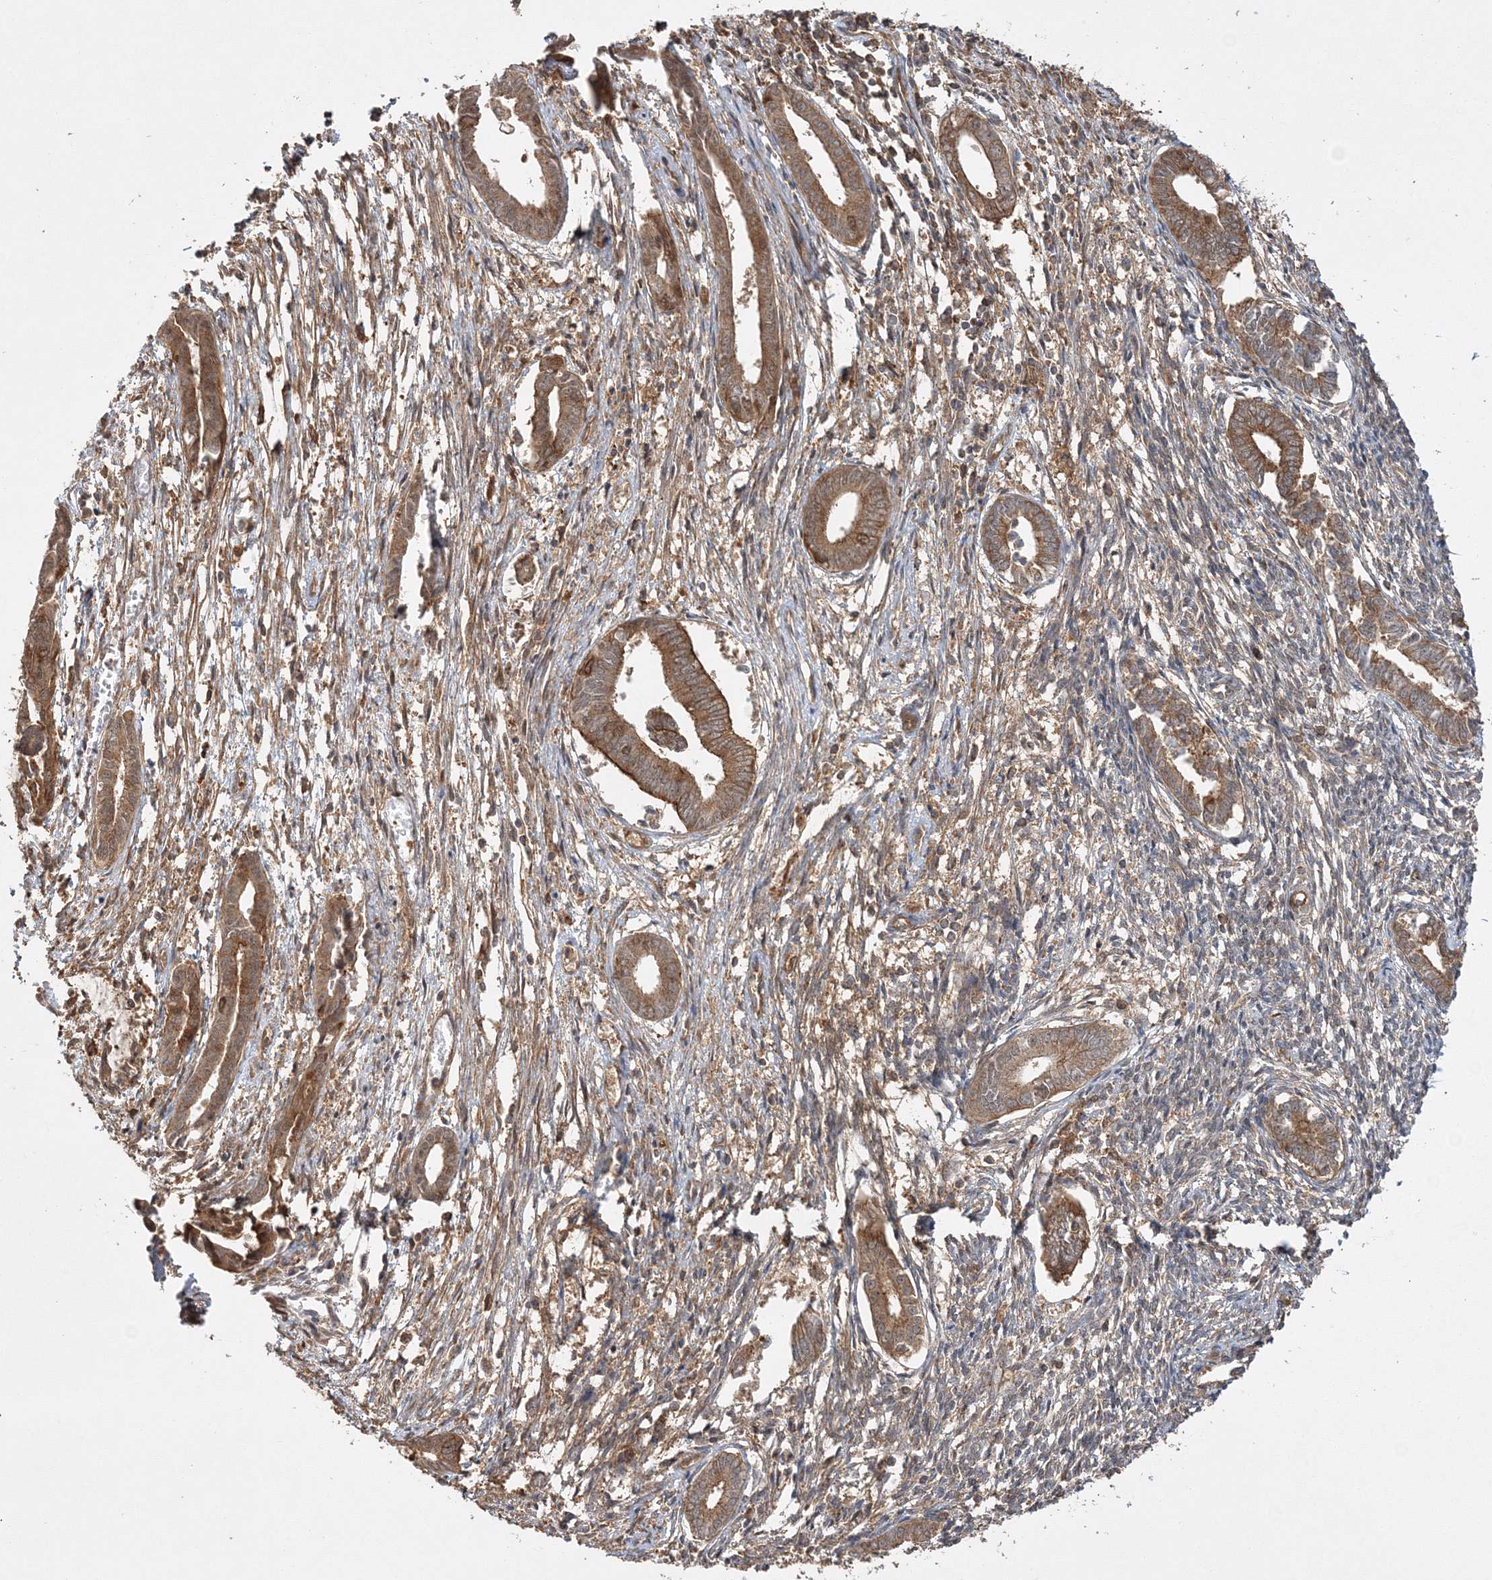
{"staining": {"intensity": "weak", "quantity": "25%-75%", "location": "cytoplasmic/membranous"}, "tissue": "endometrium", "cell_type": "Cells in endometrial stroma", "image_type": "normal", "snomed": [{"axis": "morphology", "description": "Normal tissue, NOS"}, {"axis": "topography", "description": "Endometrium"}], "caption": "Protein analysis of unremarkable endometrium demonstrates weak cytoplasmic/membranous expression in approximately 25%-75% of cells in endometrial stroma. Ihc stains the protein of interest in brown and the nuclei are stained blue.", "gene": "WDR37", "patient": {"sex": "female", "age": 56}}